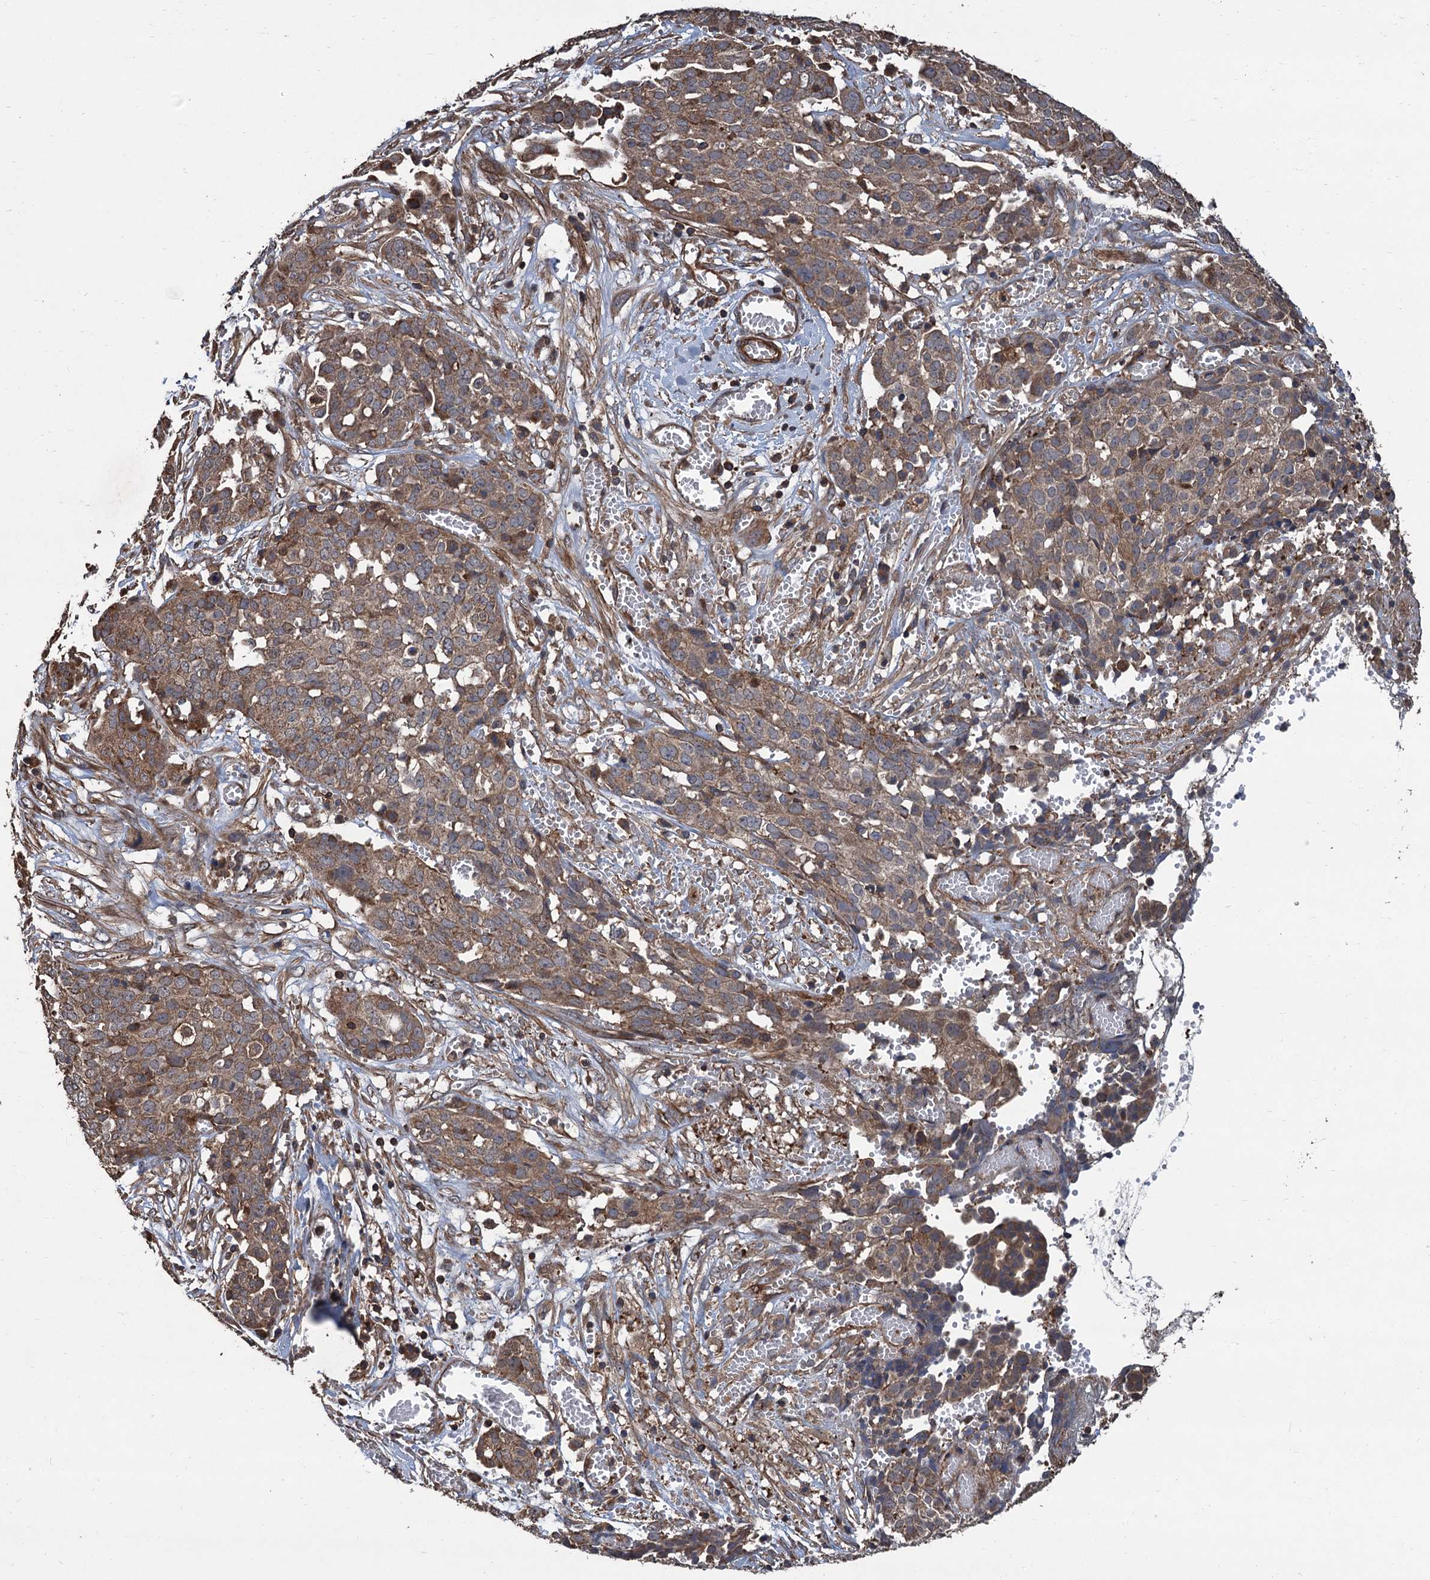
{"staining": {"intensity": "moderate", "quantity": ">75%", "location": "cytoplasmic/membranous"}, "tissue": "ovarian cancer", "cell_type": "Tumor cells", "image_type": "cancer", "snomed": [{"axis": "morphology", "description": "Cystadenocarcinoma, serous, NOS"}, {"axis": "topography", "description": "Soft tissue"}, {"axis": "topography", "description": "Ovary"}], "caption": "Protein staining by immunohistochemistry exhibits moderate cytoplasmic/membranous staining in approximately >75% of tumor cells in ovarian cancer (serous cystadenocarcinoma).", "gene": "PPP4R1", "patient": {"sex": "female", "age": 57}}